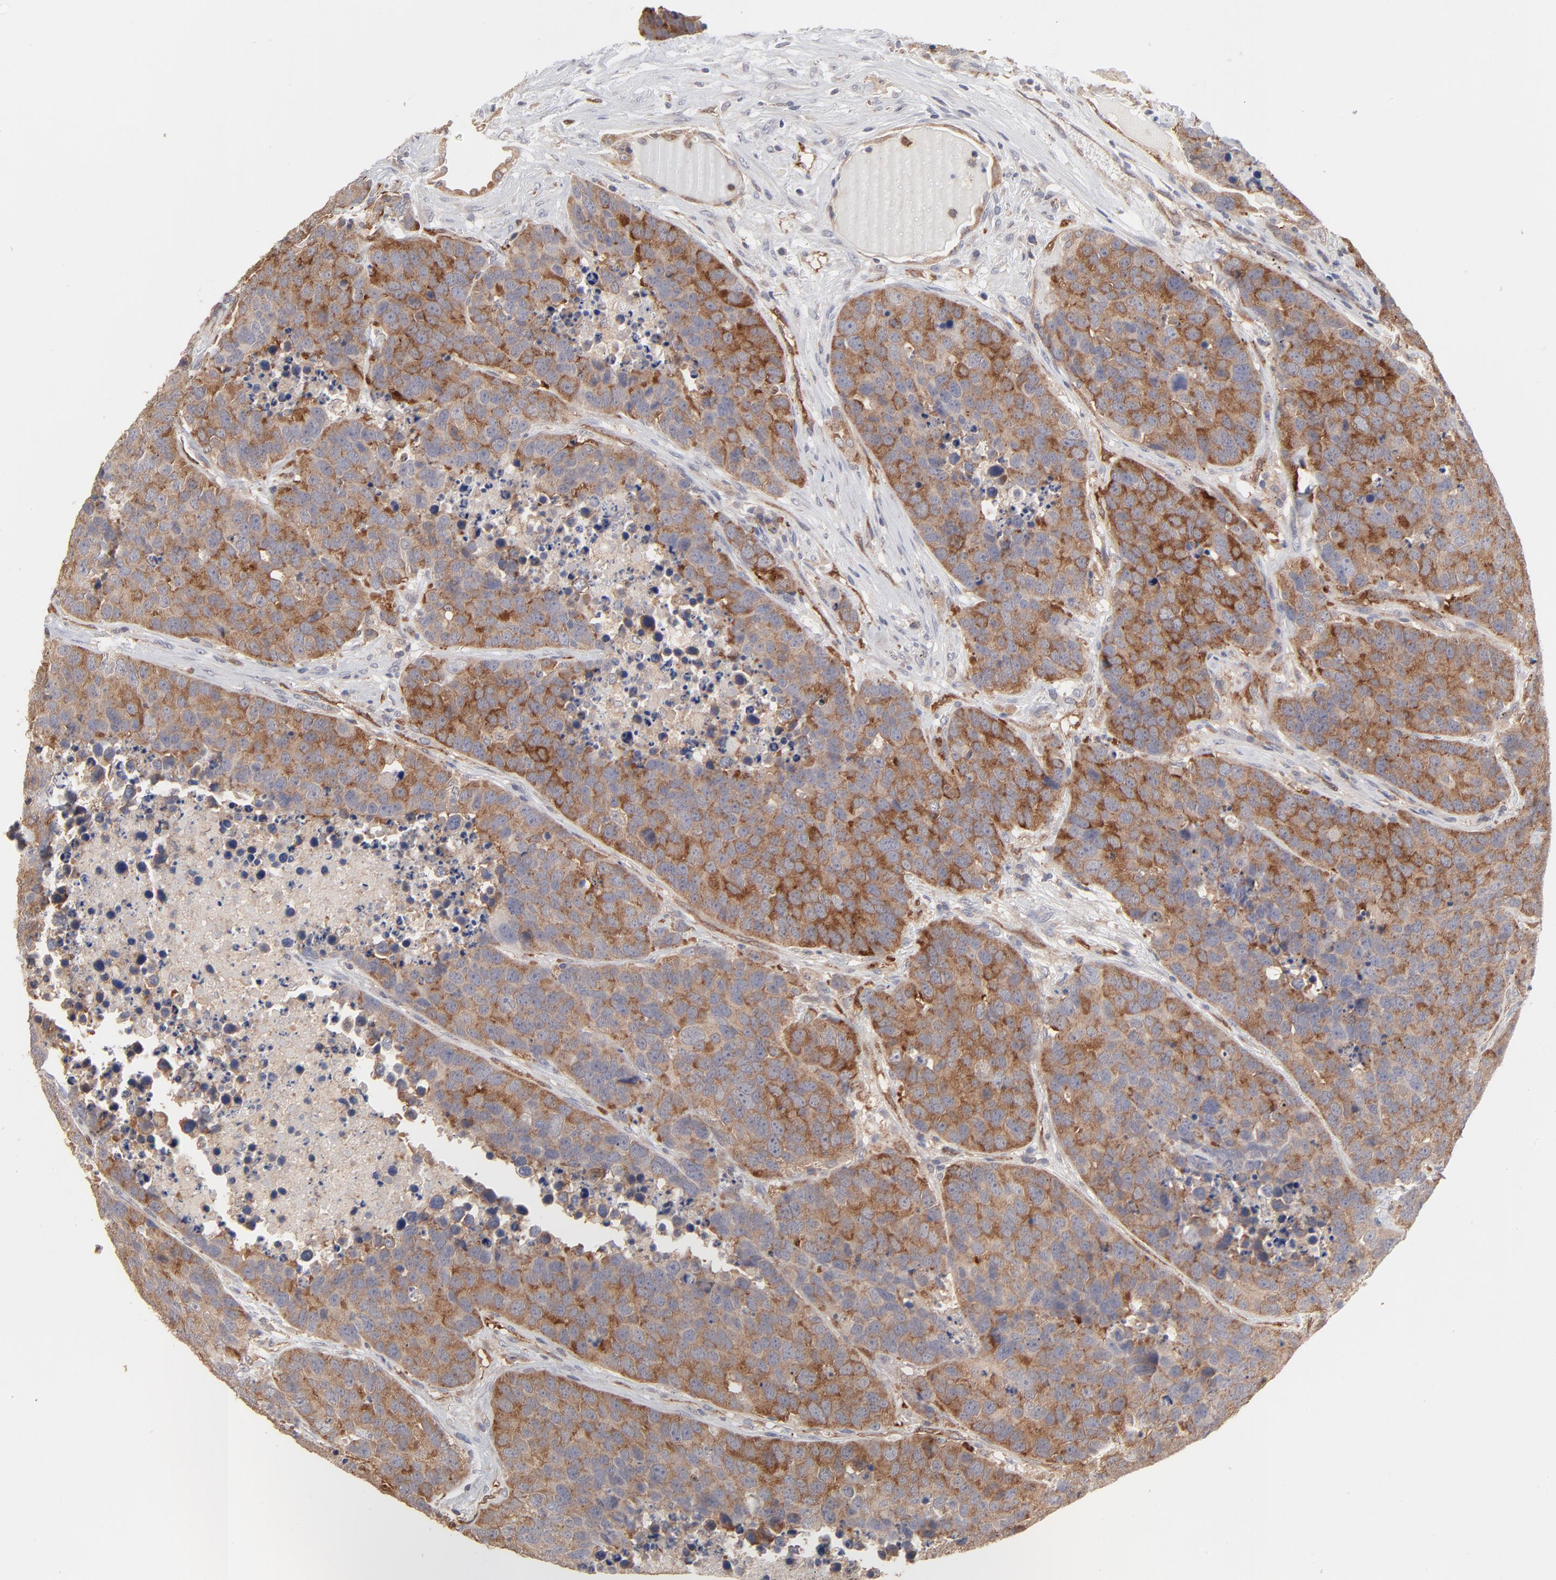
{"staining": {"intensity": "strong", "quantity": "25%-75%", "location": "cytoplasmic/membranous"}, "tissue": "carcinoid", "cell_type": "Tumor cells", "image_type": "cancer", "snomed": [{"axis": "morphology", "description": "Carcinoid, malignant, NOS"}, {"axis": "topography", "description": "Lung"}], "caption": "A high-resolution histopathology image shows IHC staining of carcinoid, which demonstrates strong cytoplasmic/membranous positivity in approximately 25%-75% of tumor cells.", "gene": "IVNS1ABP", "patient": {"sex": "male", "age": 60}}